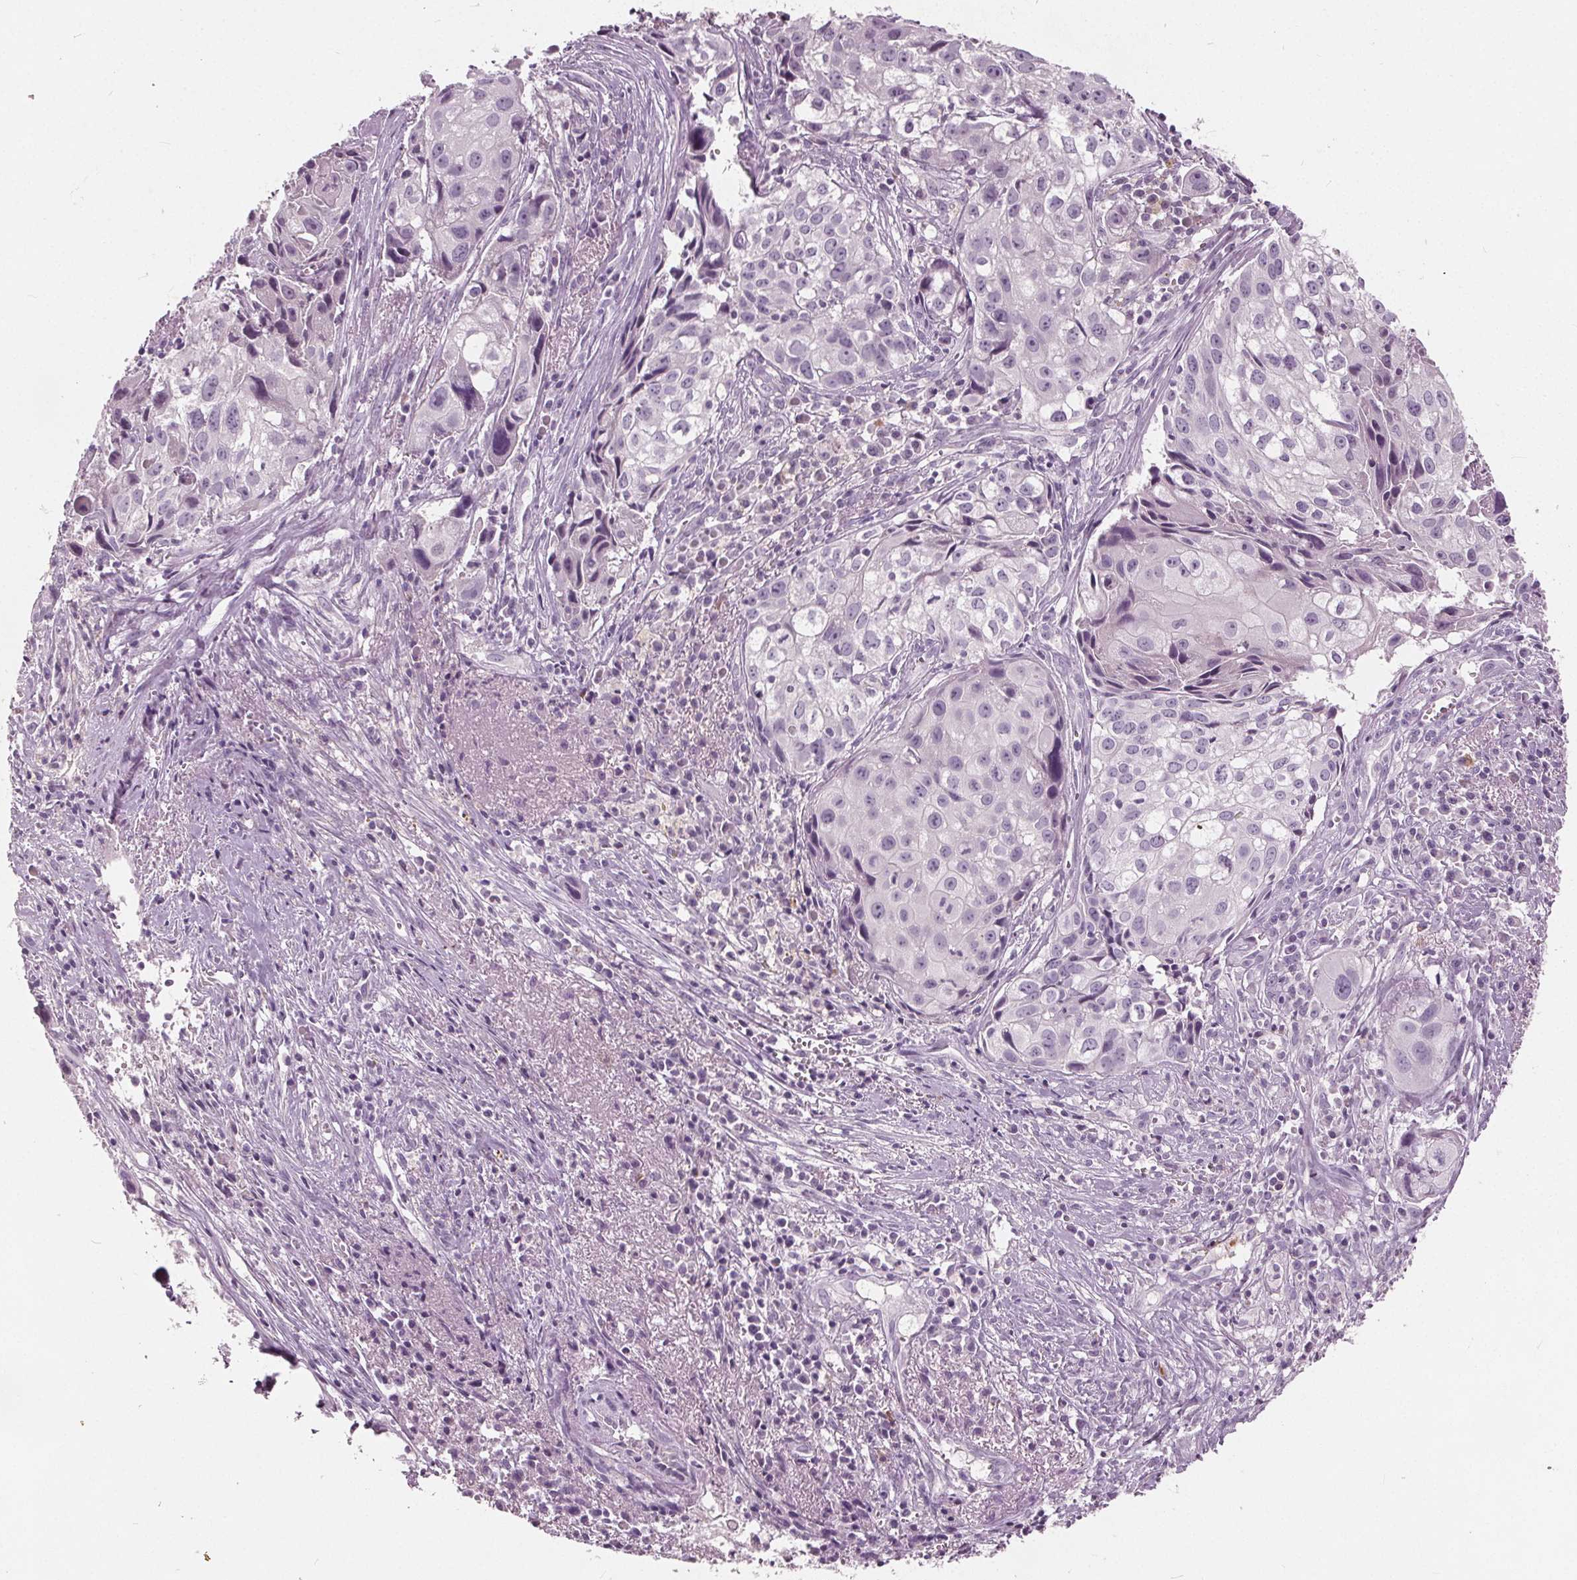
{"staining": {"intensity": "negative", "quantity": "none", "location": "none"}, "tissue": "cervical cancer", "cell_type": "Tumor cells", "image_type": "cancer", "snomed": [{"axis": "morphology", "description": "Squamous cell carcinoma, NOS"}, {"axis": "topography", "description": "Cervix"}], "caption": "This micrograph is of squamous cell carcinoma (cervical) stained with immunohistochemistry (IHC) to label a protein in brown with the nuclei are counter-stained blue. There is no staining in tumor cells.", "gene": "TKFC", "patient": {"sex": "female", "age": 53}}